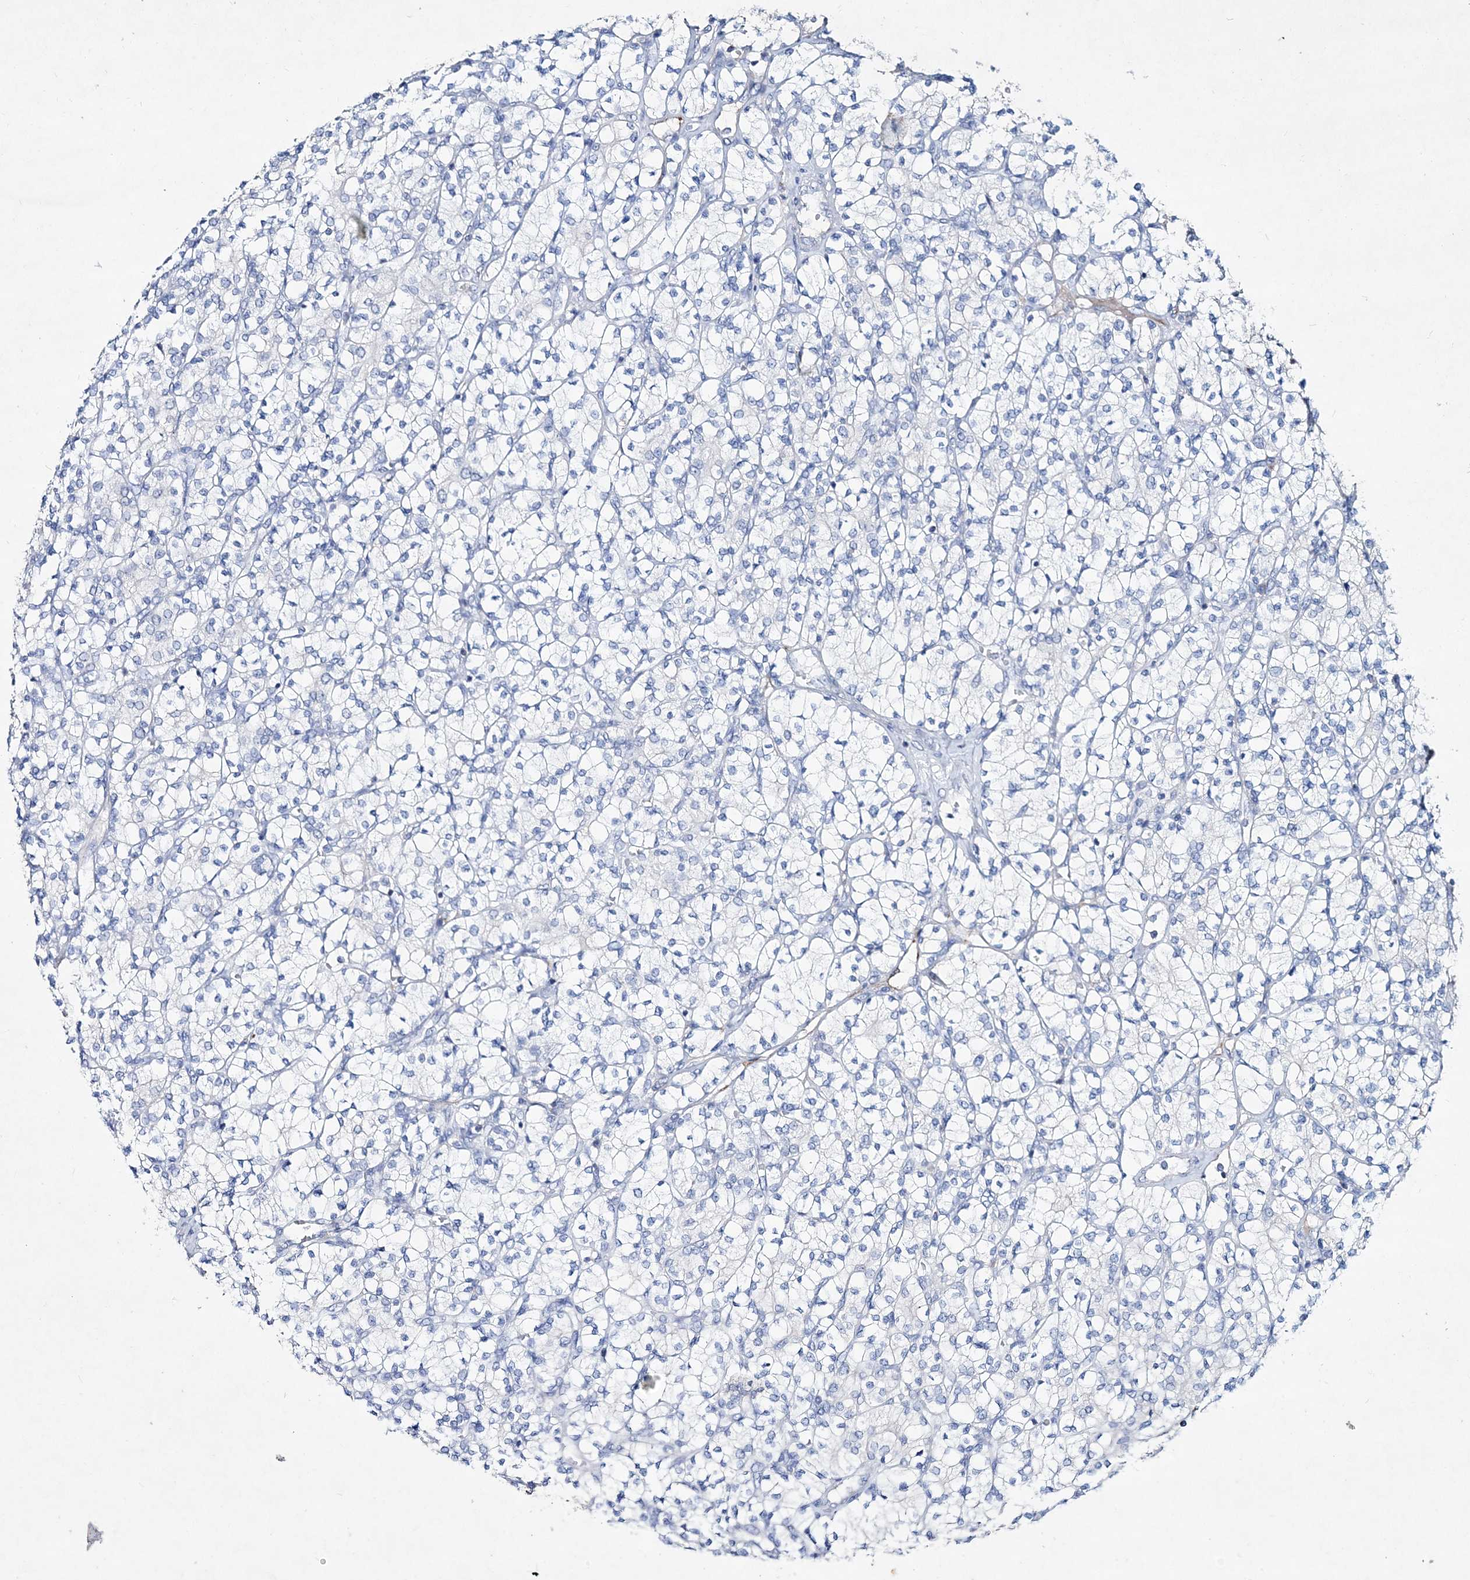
{"staining": {"intensity": "negative", "quantity": "none", "location": "none"}, "tissue": "renal cancer", "cell_type": "Tumor cells", "image_type": "cancer", "snomed": [{"axis": "morphology", "description": "Adenocarcinoma, NOS"}, {"axis": "topography", "description": "Kidney"}], "caption": "Renal adenocarcinoma was stained to show a protein in brown. There is no significant expression in tumor cells. (DAB immunohistochemistry (IHC), high magnification).", "gene": "SPINK7", "patient": {"sex": "male", "age": 77}}